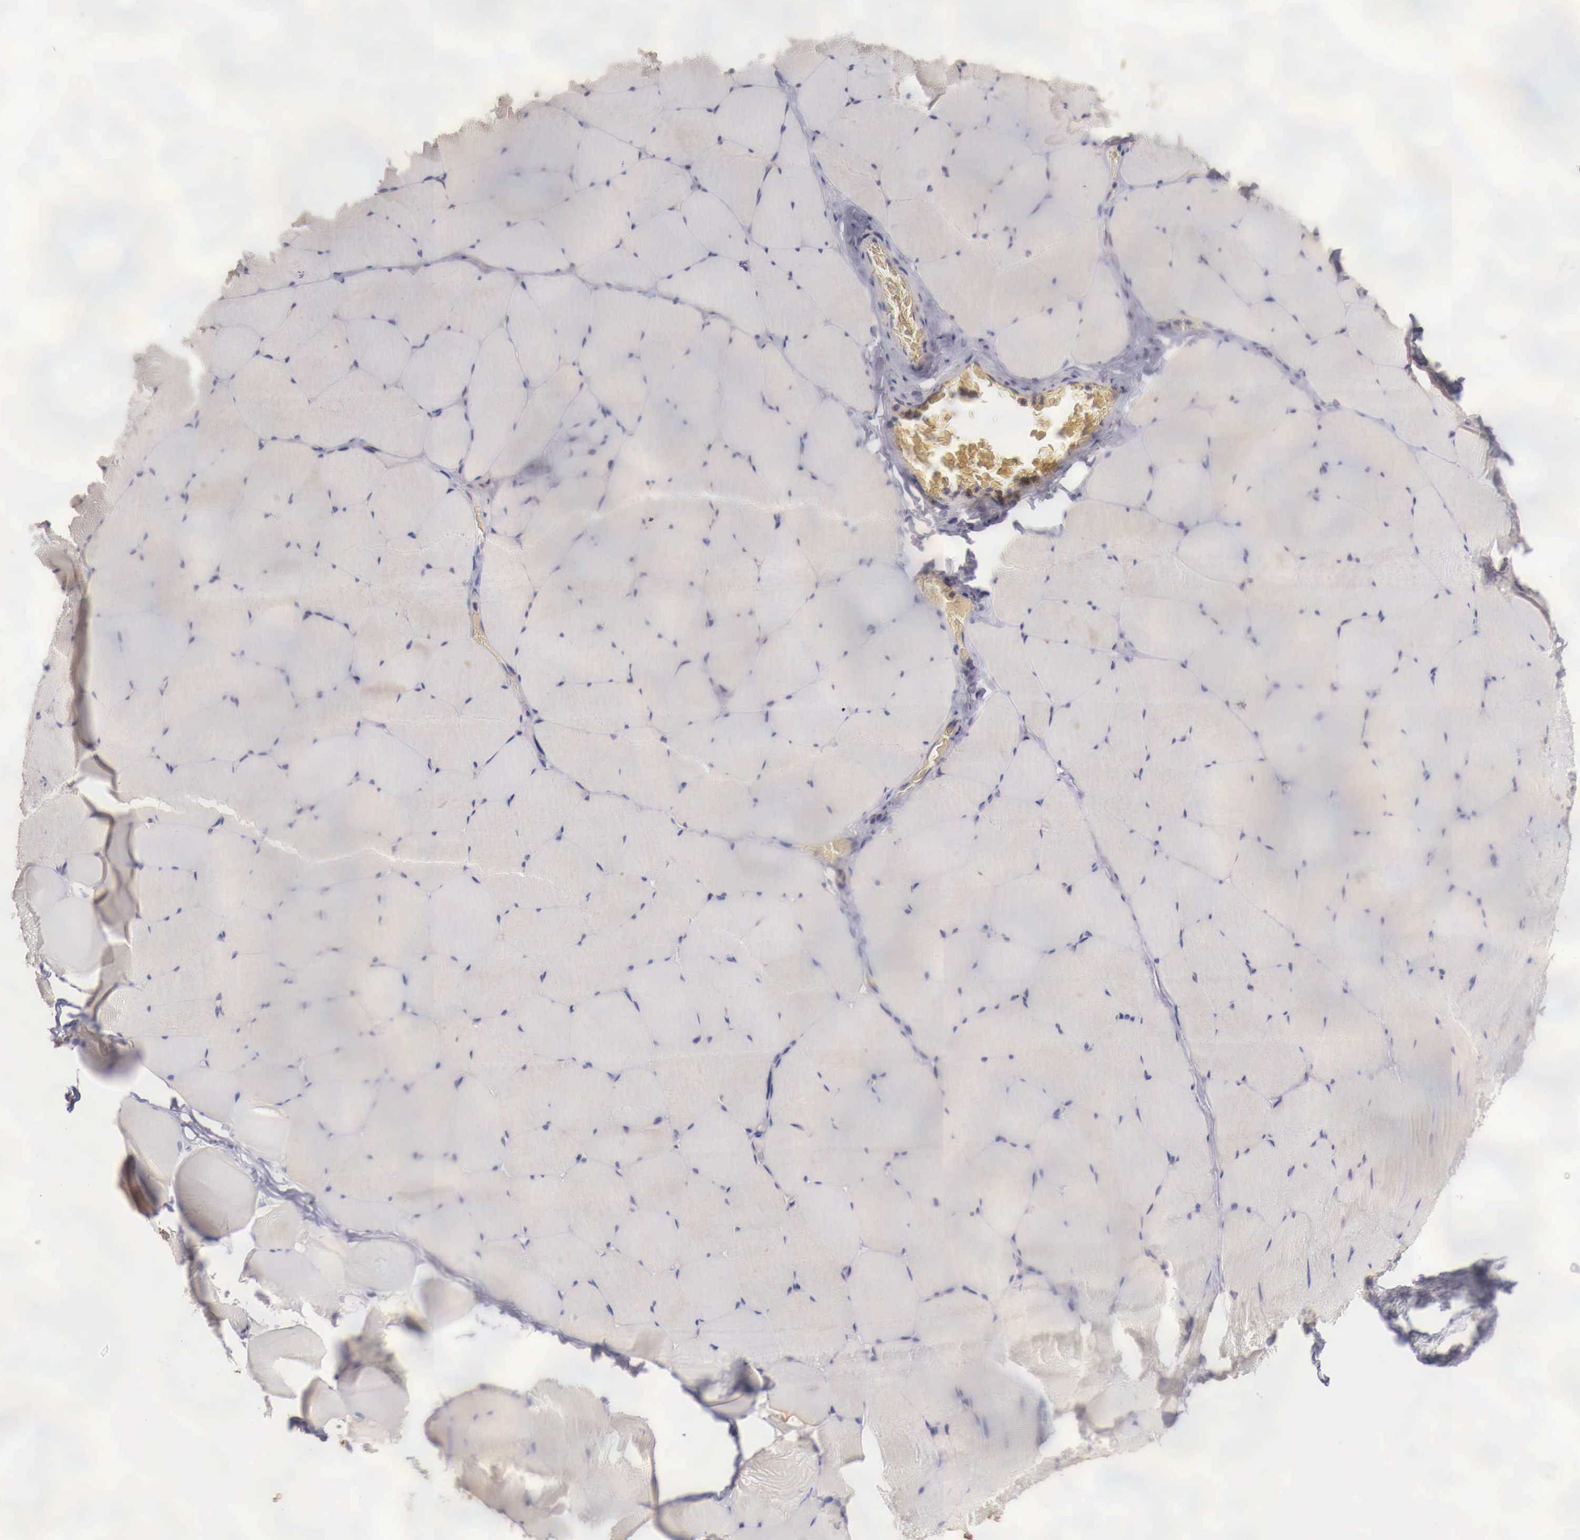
{"staining": {"intensity": "negative", "quantity": "none", "location": "none"}, "tissue": "skeletal muscle", "cell_type": "Myocytes", "image_type": "normal", "snomed": [{"axis": "morphology", "description": "Normal tissue, NOS"}, {"axis": "topography", "description": "Skeletal muscle"}, {"axis": "topography", "description": "Salivary gland"}], "caption": "A high-resolution histopathology image shows immunohistochemistry staining of benign skeletal muscle, which reveals no significant positivity in myocytes. Brightfield microscopy of immunohistochemistry stained with DAB (brown) and hematoxylin (blue), captured at high magnification.", "gene": "XPNPEP3", "patient": {"sex": "male", "age": 62}}